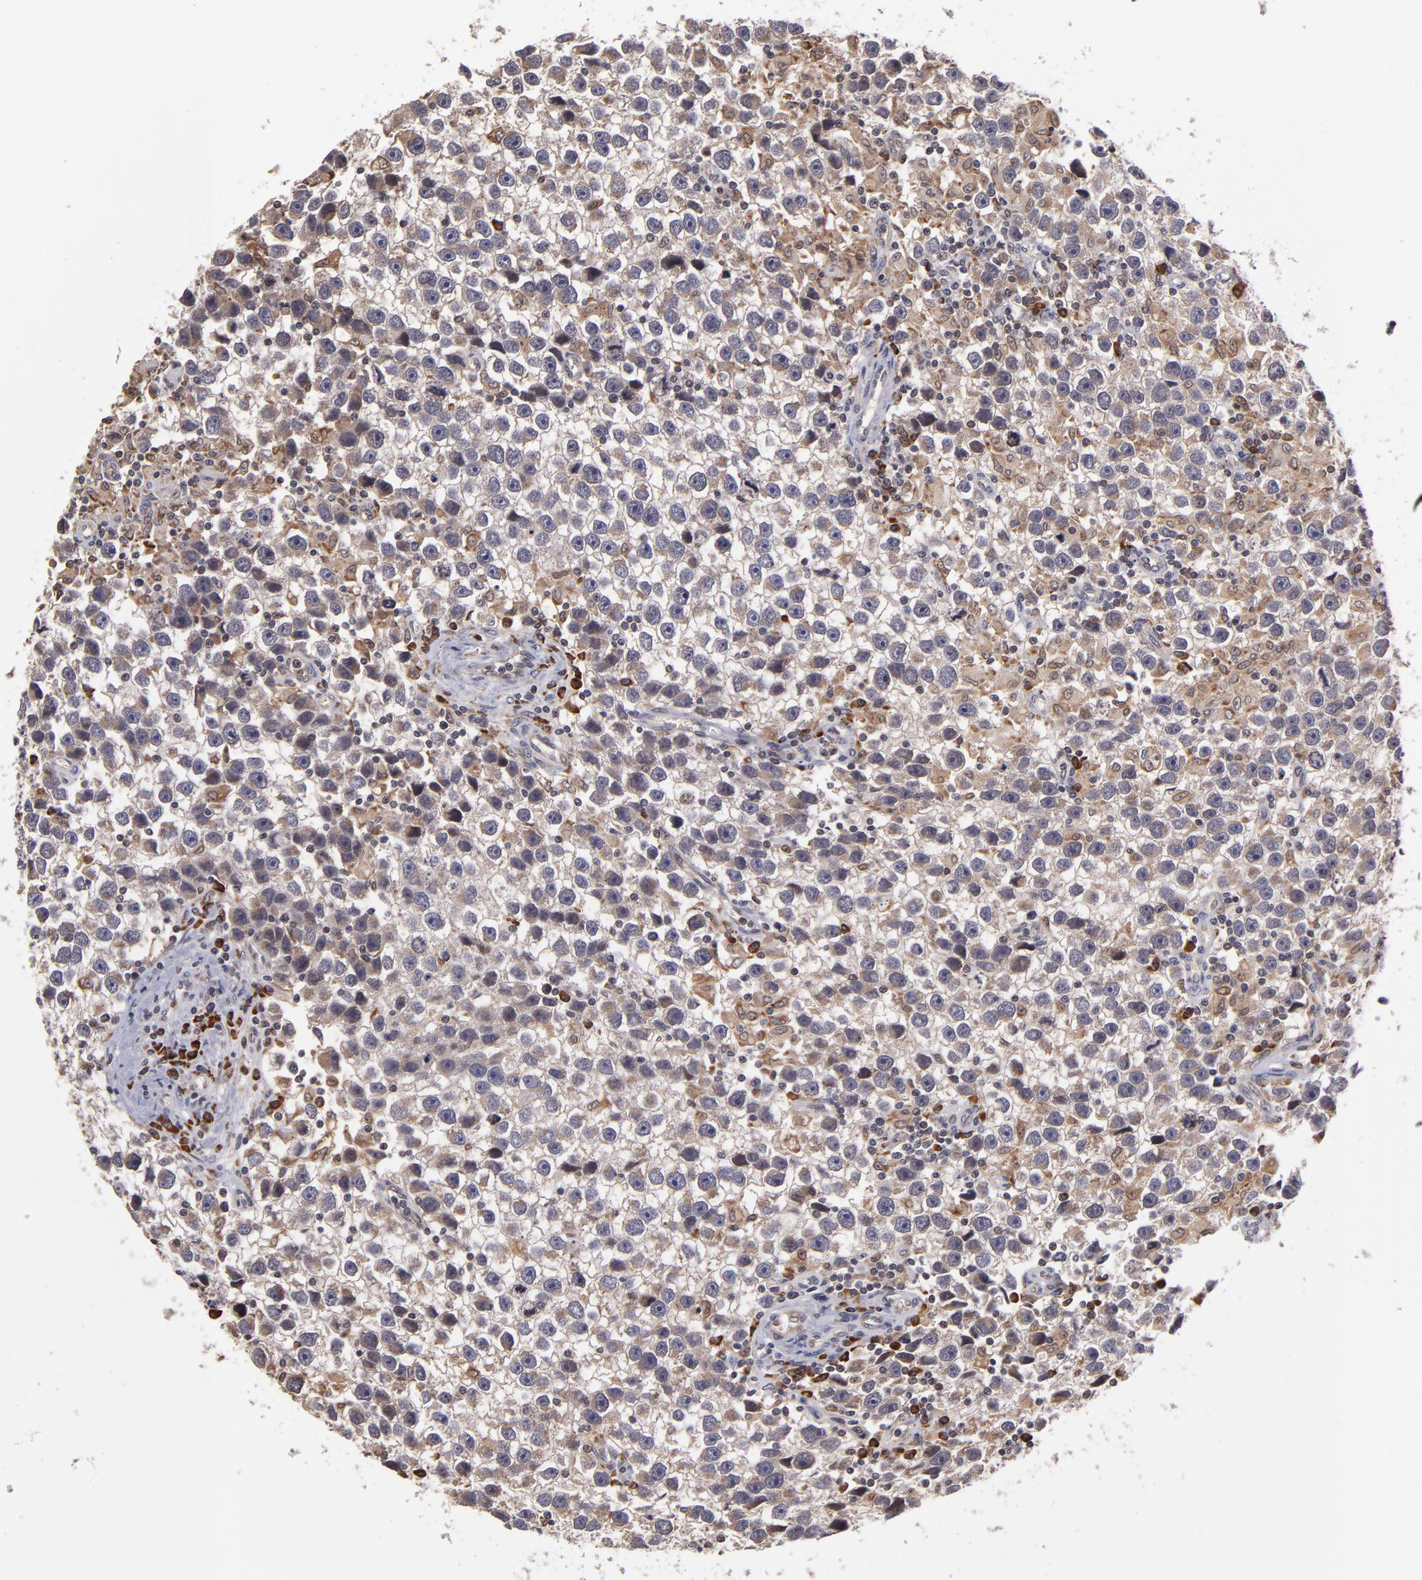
{"staining": {"intensity": "weak", "quantity": ">75%", "location": "cytoplasmic/membranous"}, "tissue": "testis cancer", "cell_type": "Tumor cells", "image_type": "cancer", "snomed": [{"axis": "morphology", "description": "Seminoma, NOS"}, {"axis": "topography", "description": "Testis"}], "caption": "Protein expression analysis of human seminoma (testis) reveals weak cytoplasmic/membranous positivity in approximately >75% of tumor cells.", "gene": "CASP1", "patient": {"sex": "male", "age": 43}}